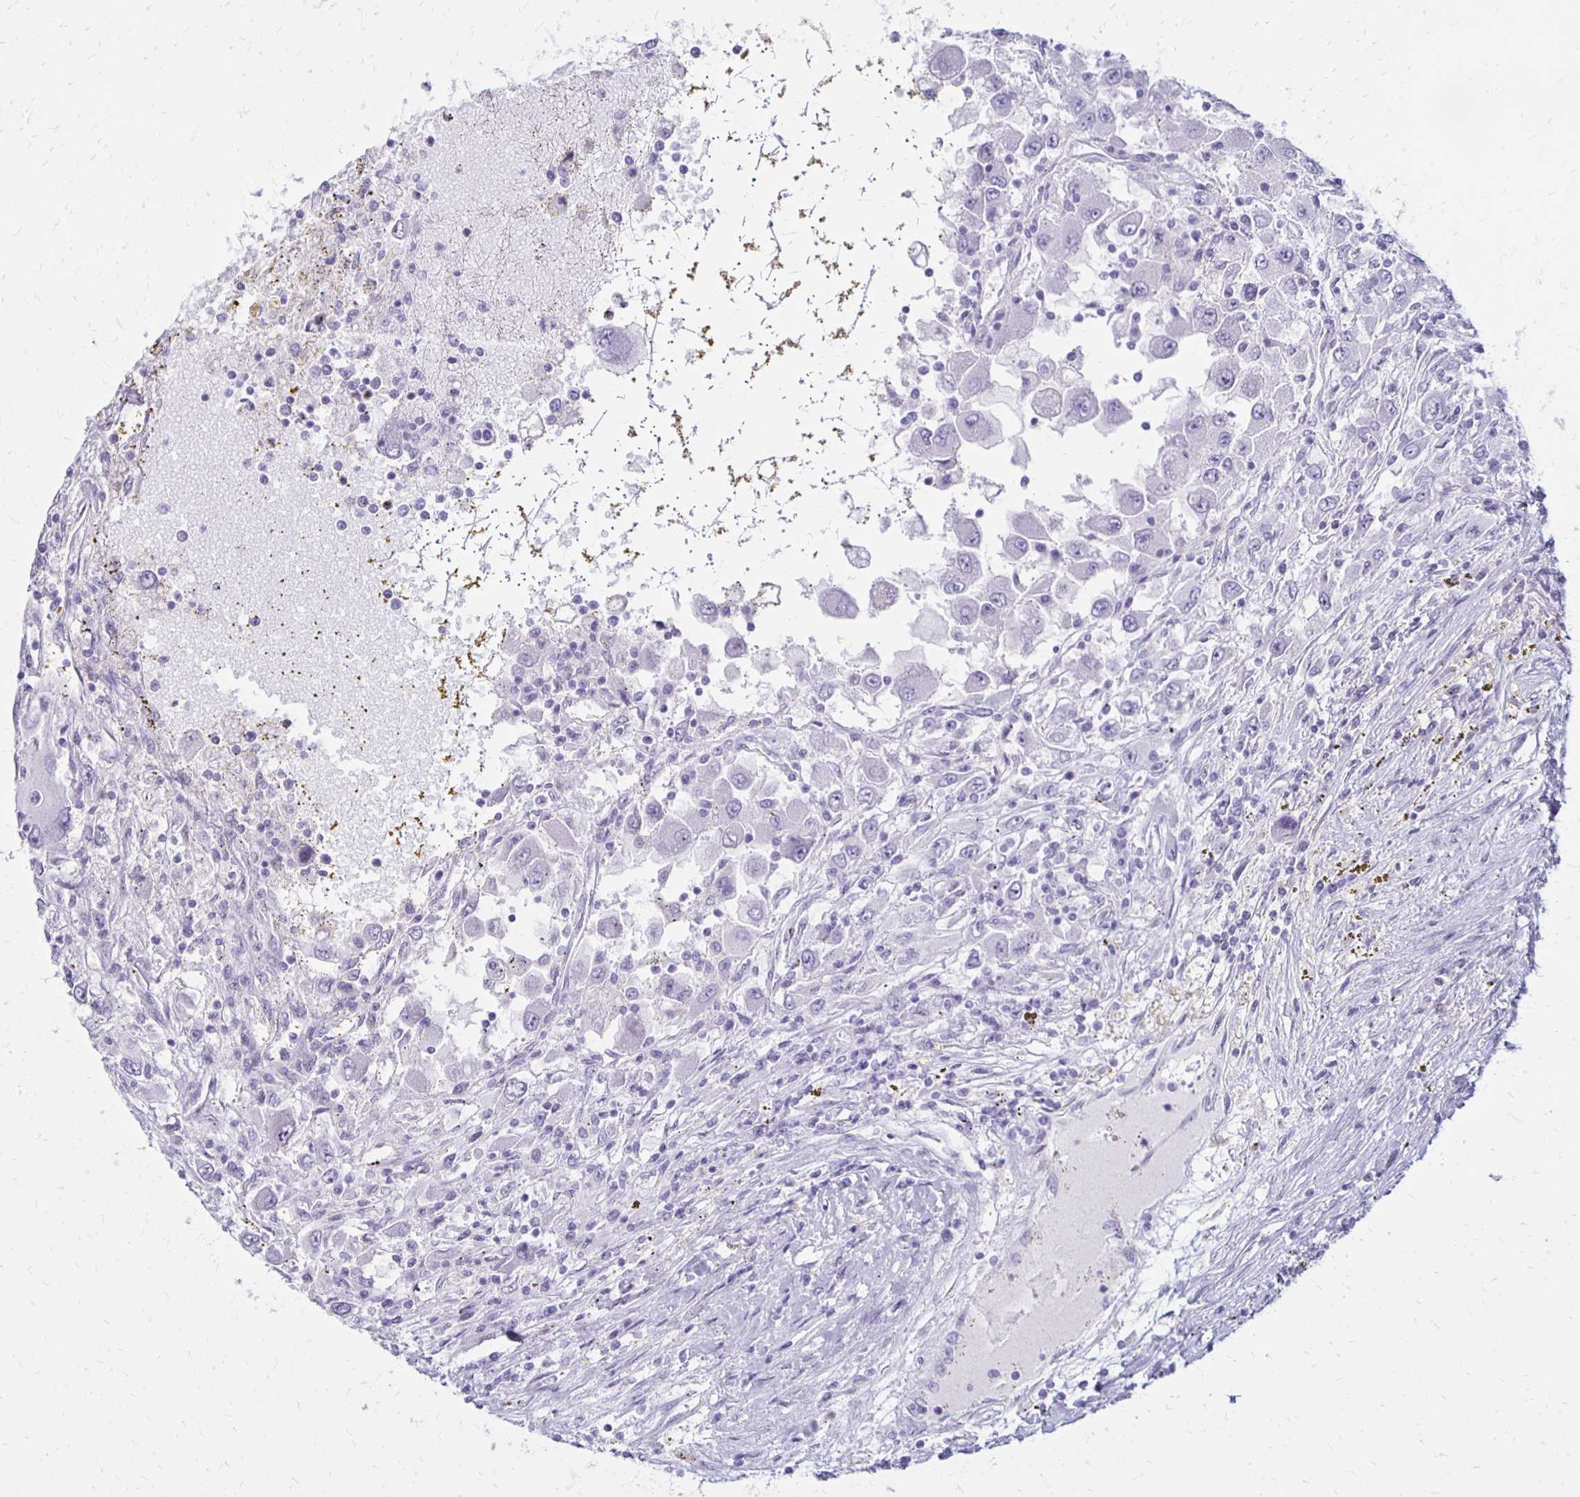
{"staining": {"intensity": "negative", "quantity": "none", "location": "none"}, "tissue": "renal cancer", "cell_type": "Tumor cells", "image_type": "cancer", "snomed": [{"axis": "morphology", "description": "Adenocarcinoma, NOS"}, {"axis": "topography", "description": "Kidney"}], "caption": "There is no significant staining in tumor cells of adenocarcinoma (renal). Nuclei are stained in blue.", "gene": "RYR1", "patient": {"sex": "female", "age": 67}}